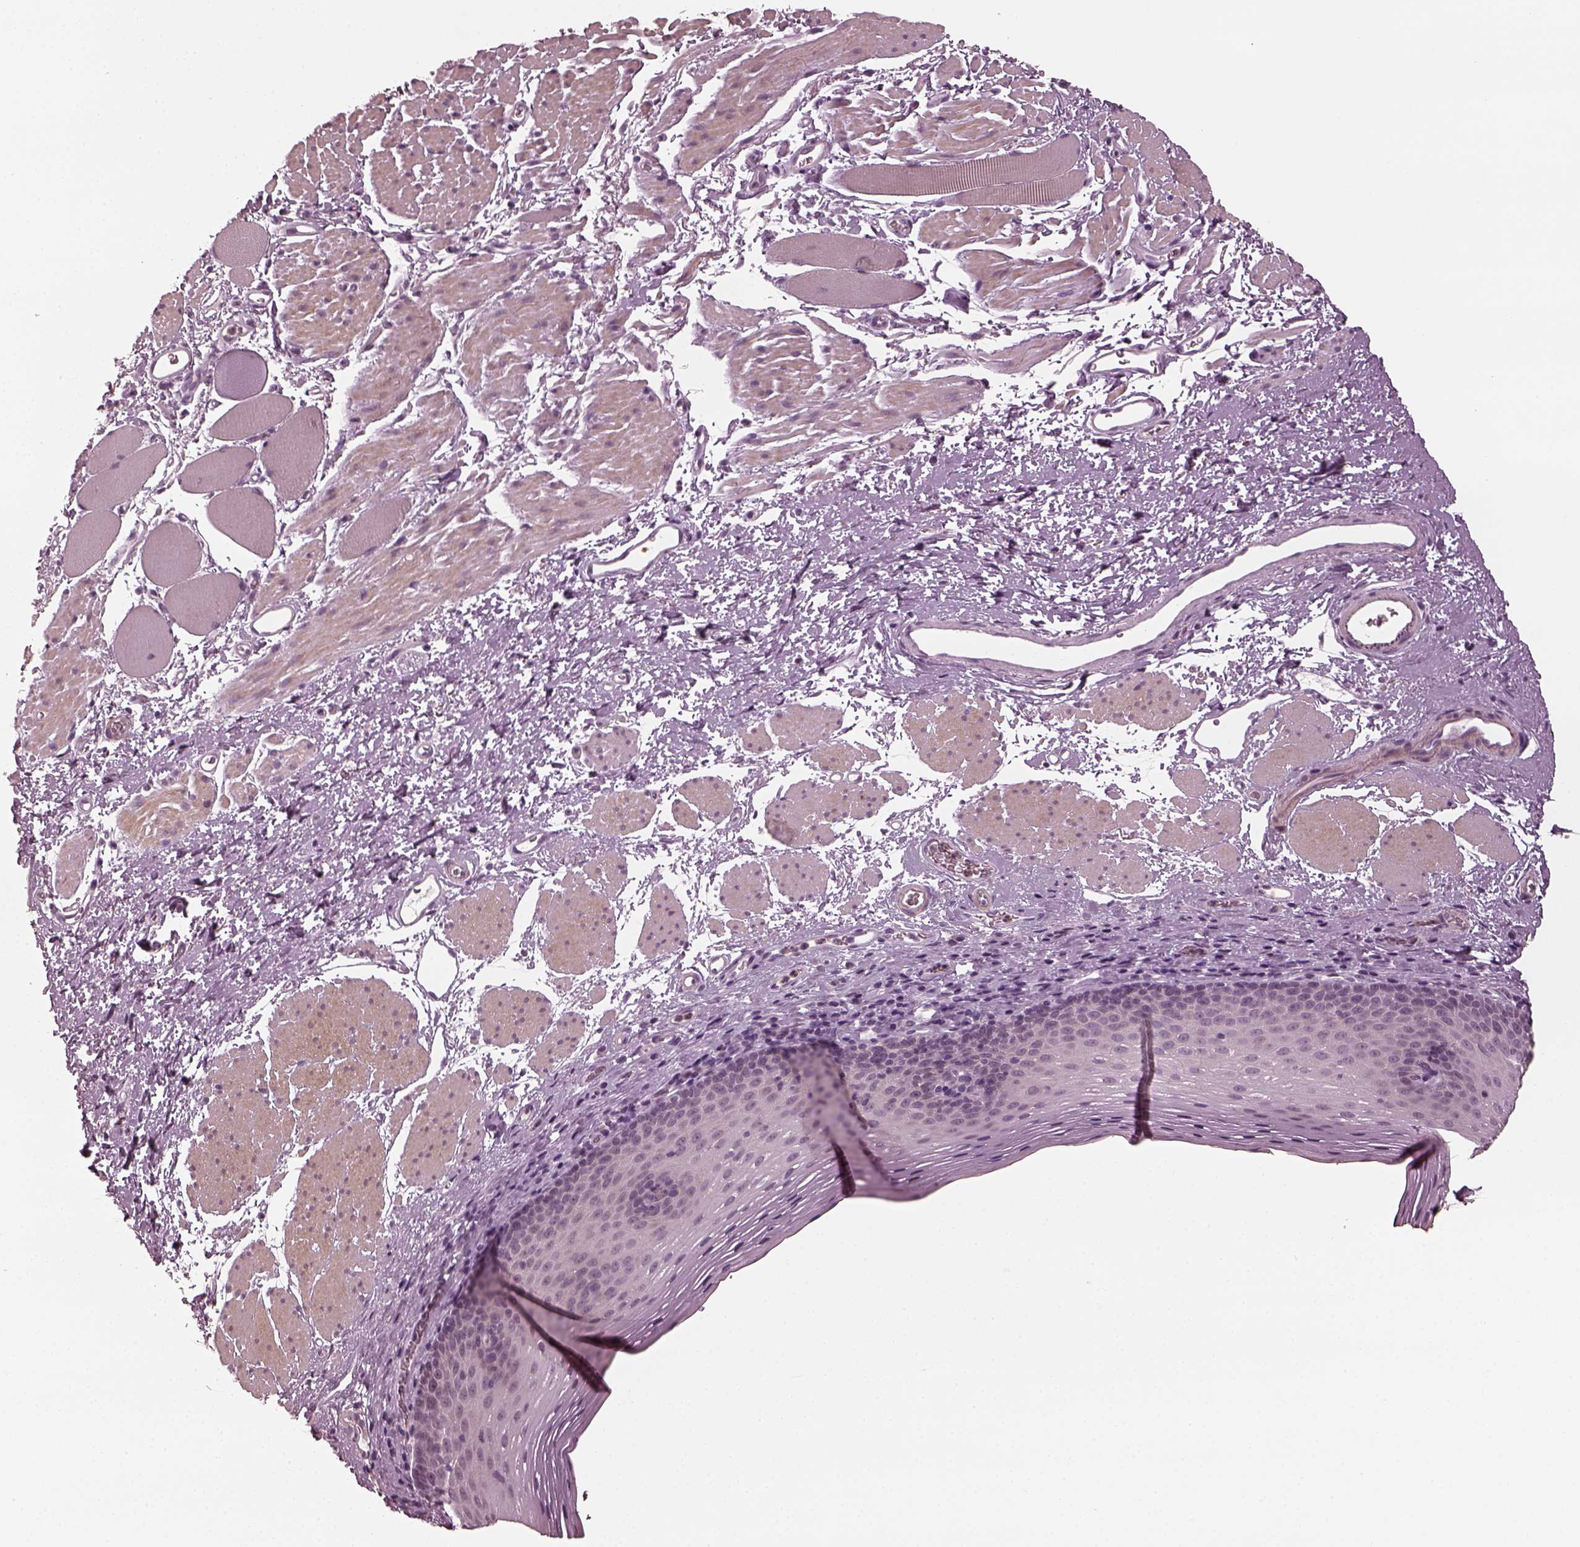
{"staining": {"intensity": "negative", "quantity": "none", "location": "none"}, "tissue": "esophagus", "cell_type": "Squamous epithelial cells", "image_type": "normal", "snomed": [{"axis": "morphology", "description": "Normal tissue, NOS"}, {"axis": "topography", "description": "Esophagus"}], "caption": "There is no significant staining in squamous epithelial cells of esophagus. (Brightfield microscopy of DAB (3,3'-diaminobenzidine) immunohistochemistry (IHC) at high magnification).", "gene": "CCDC170", "patient": {"sex": "female", "age": 68}}